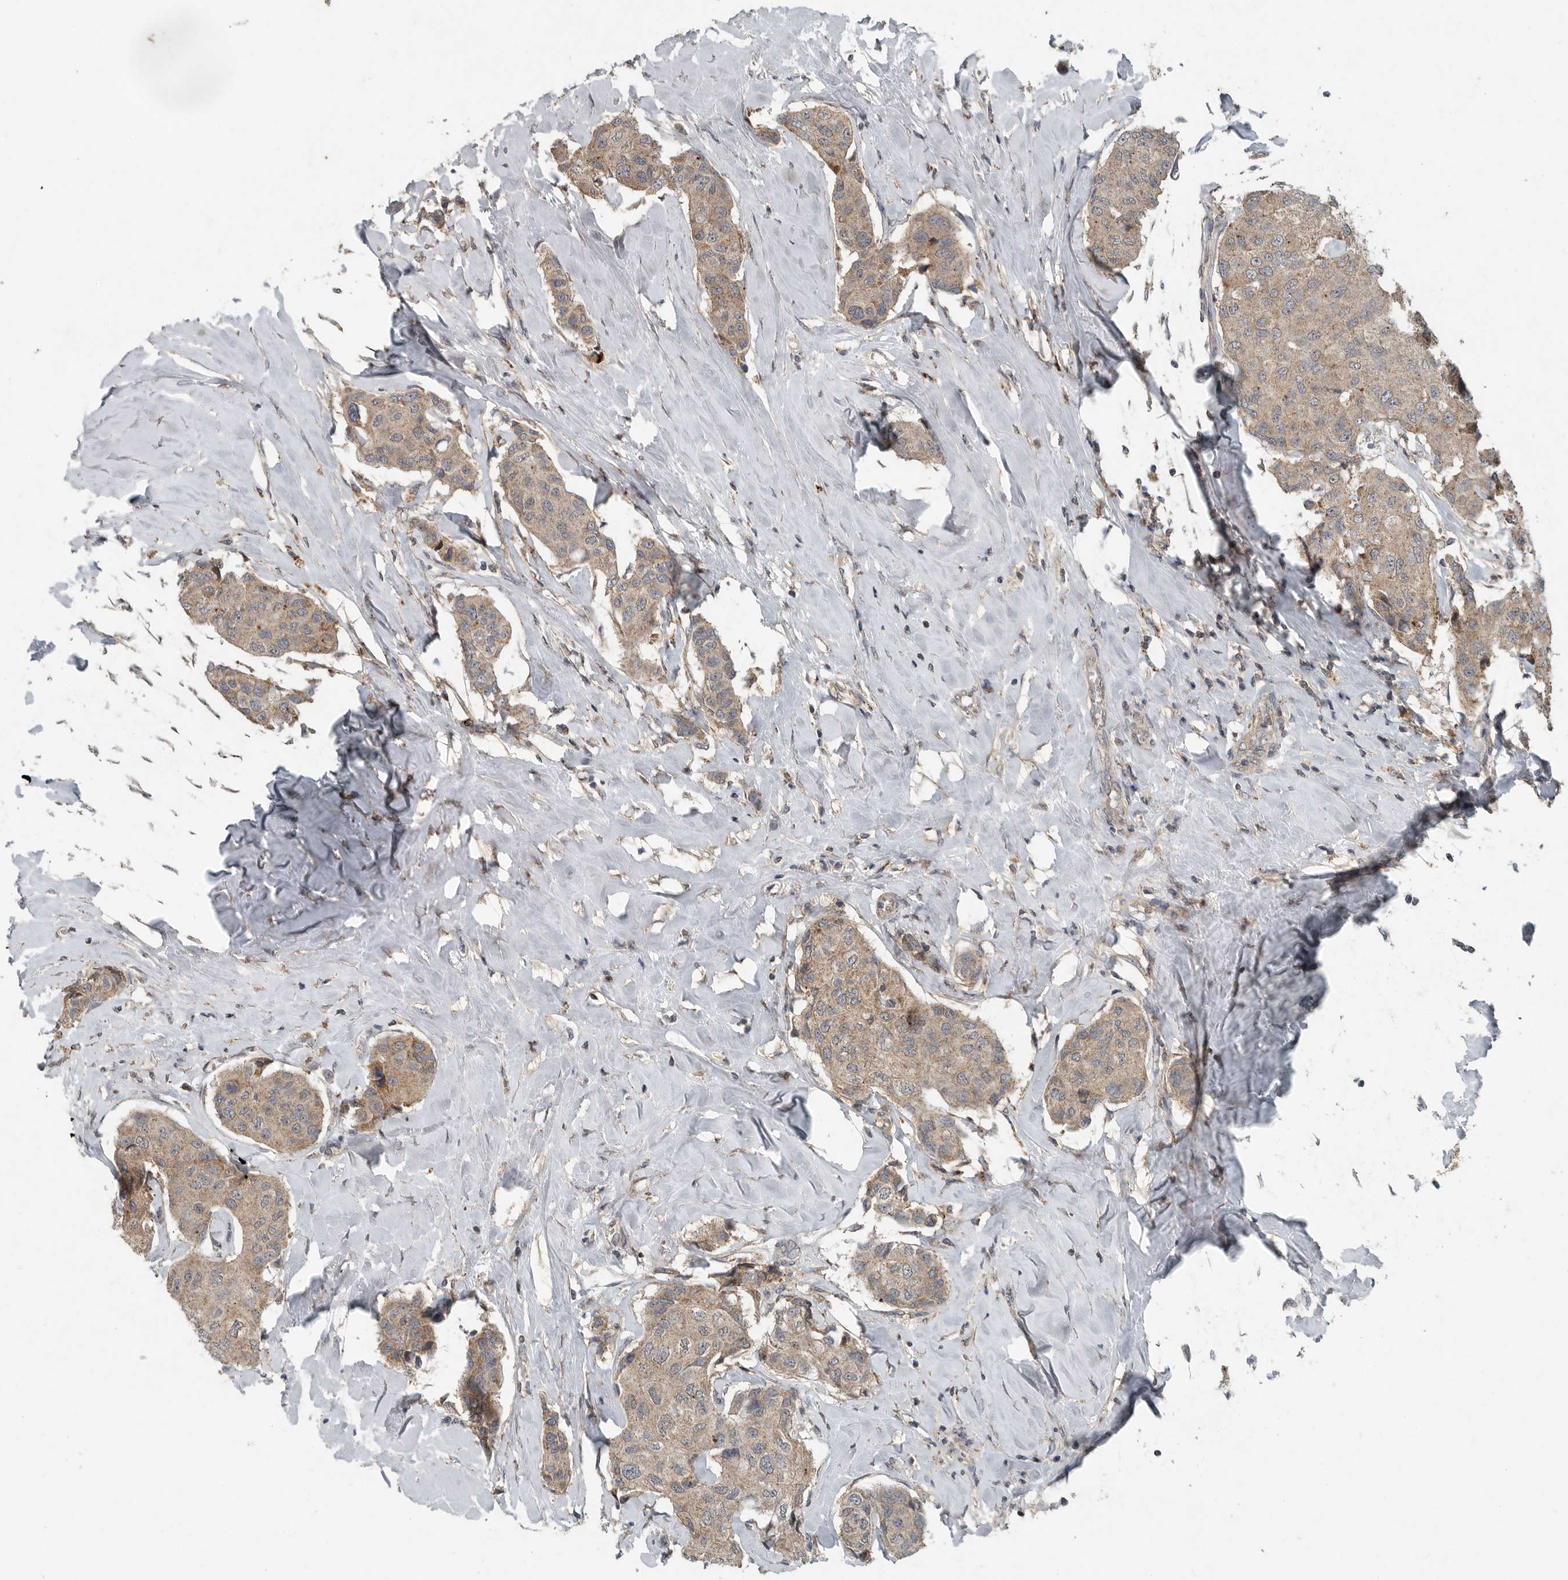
{"staining": {"intensity": "weak", "quantity": ">75%", "location": "cytoplasmic/membranous"}, "tissue": "breast cancer", "cell_type": "Tumor cells", "image_type": "cancer", "snomed": [{"axis": "morphology", "description": "Duct carcinoma"}, {"axis": "topography", "description": "Breast"}], "caption": "A brown stain labels weak cytoplasmic/membranous staining of a protein in human invasive ductal carcinoma (breast) tumor cells. Using DAB (brown) and hematoxylin (blue) stains, captured at high magnification using brightfield microscopy.", "gene": "IL6ST", "patient": {"sex": "female", "age": 80}}